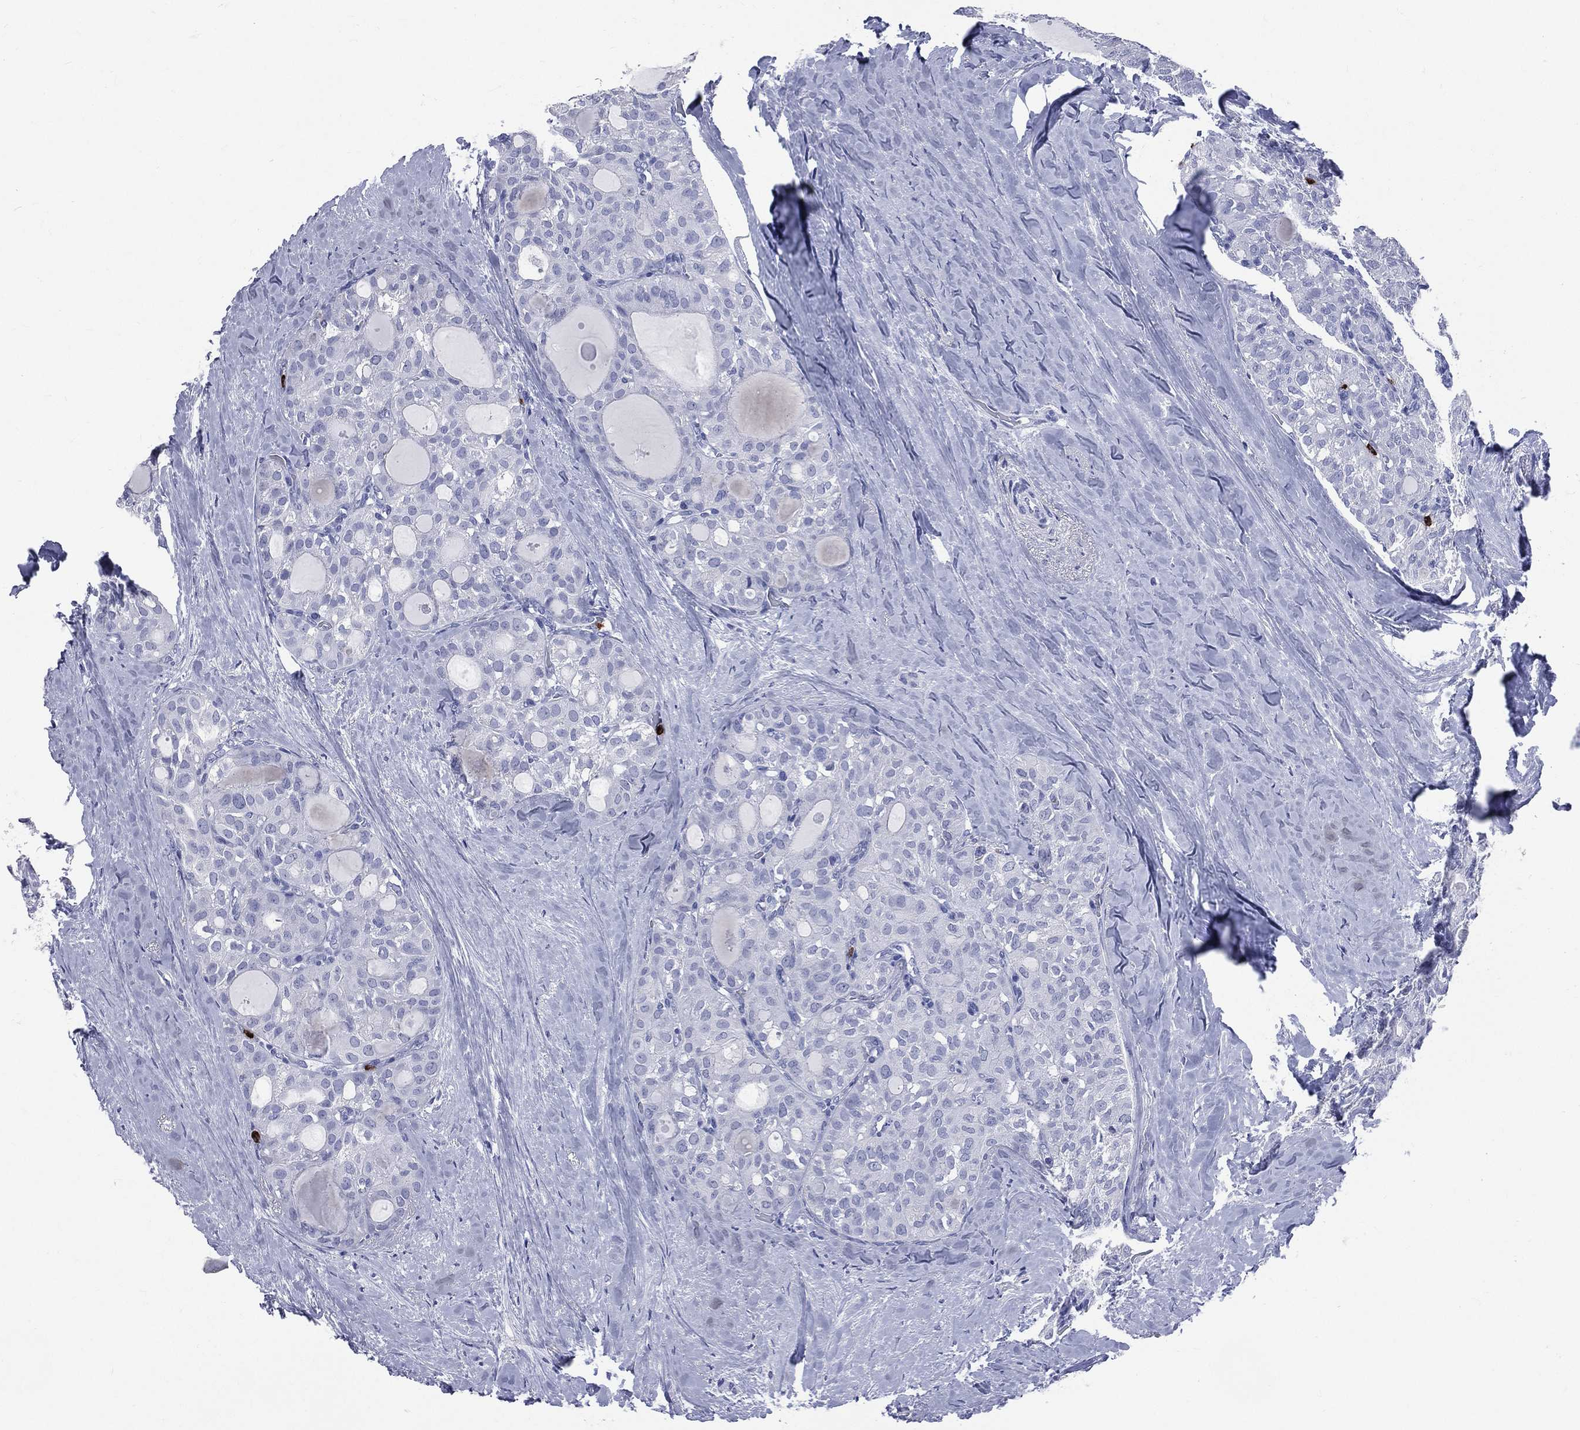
{"staining": {"intensity": "negative", "quantity": "none", "location": "none"}, "tissue": "thyroid cancer", "cell_type": "Tumor cells", "image_type": "cancer", "snomed": [{"axis": "morphology", "description": "Follicular adenoma carcinoma, NOS"}, {"axis": "topography", "description": "Thyroid gland"}], "caption": "Immunohistochemistry of follicular adenoma carcinoma (thyroid) demonstrates no staining in tumor cells.", "gene": "PGLYRP1", "patient": {"sex": "male", "age": 75}}